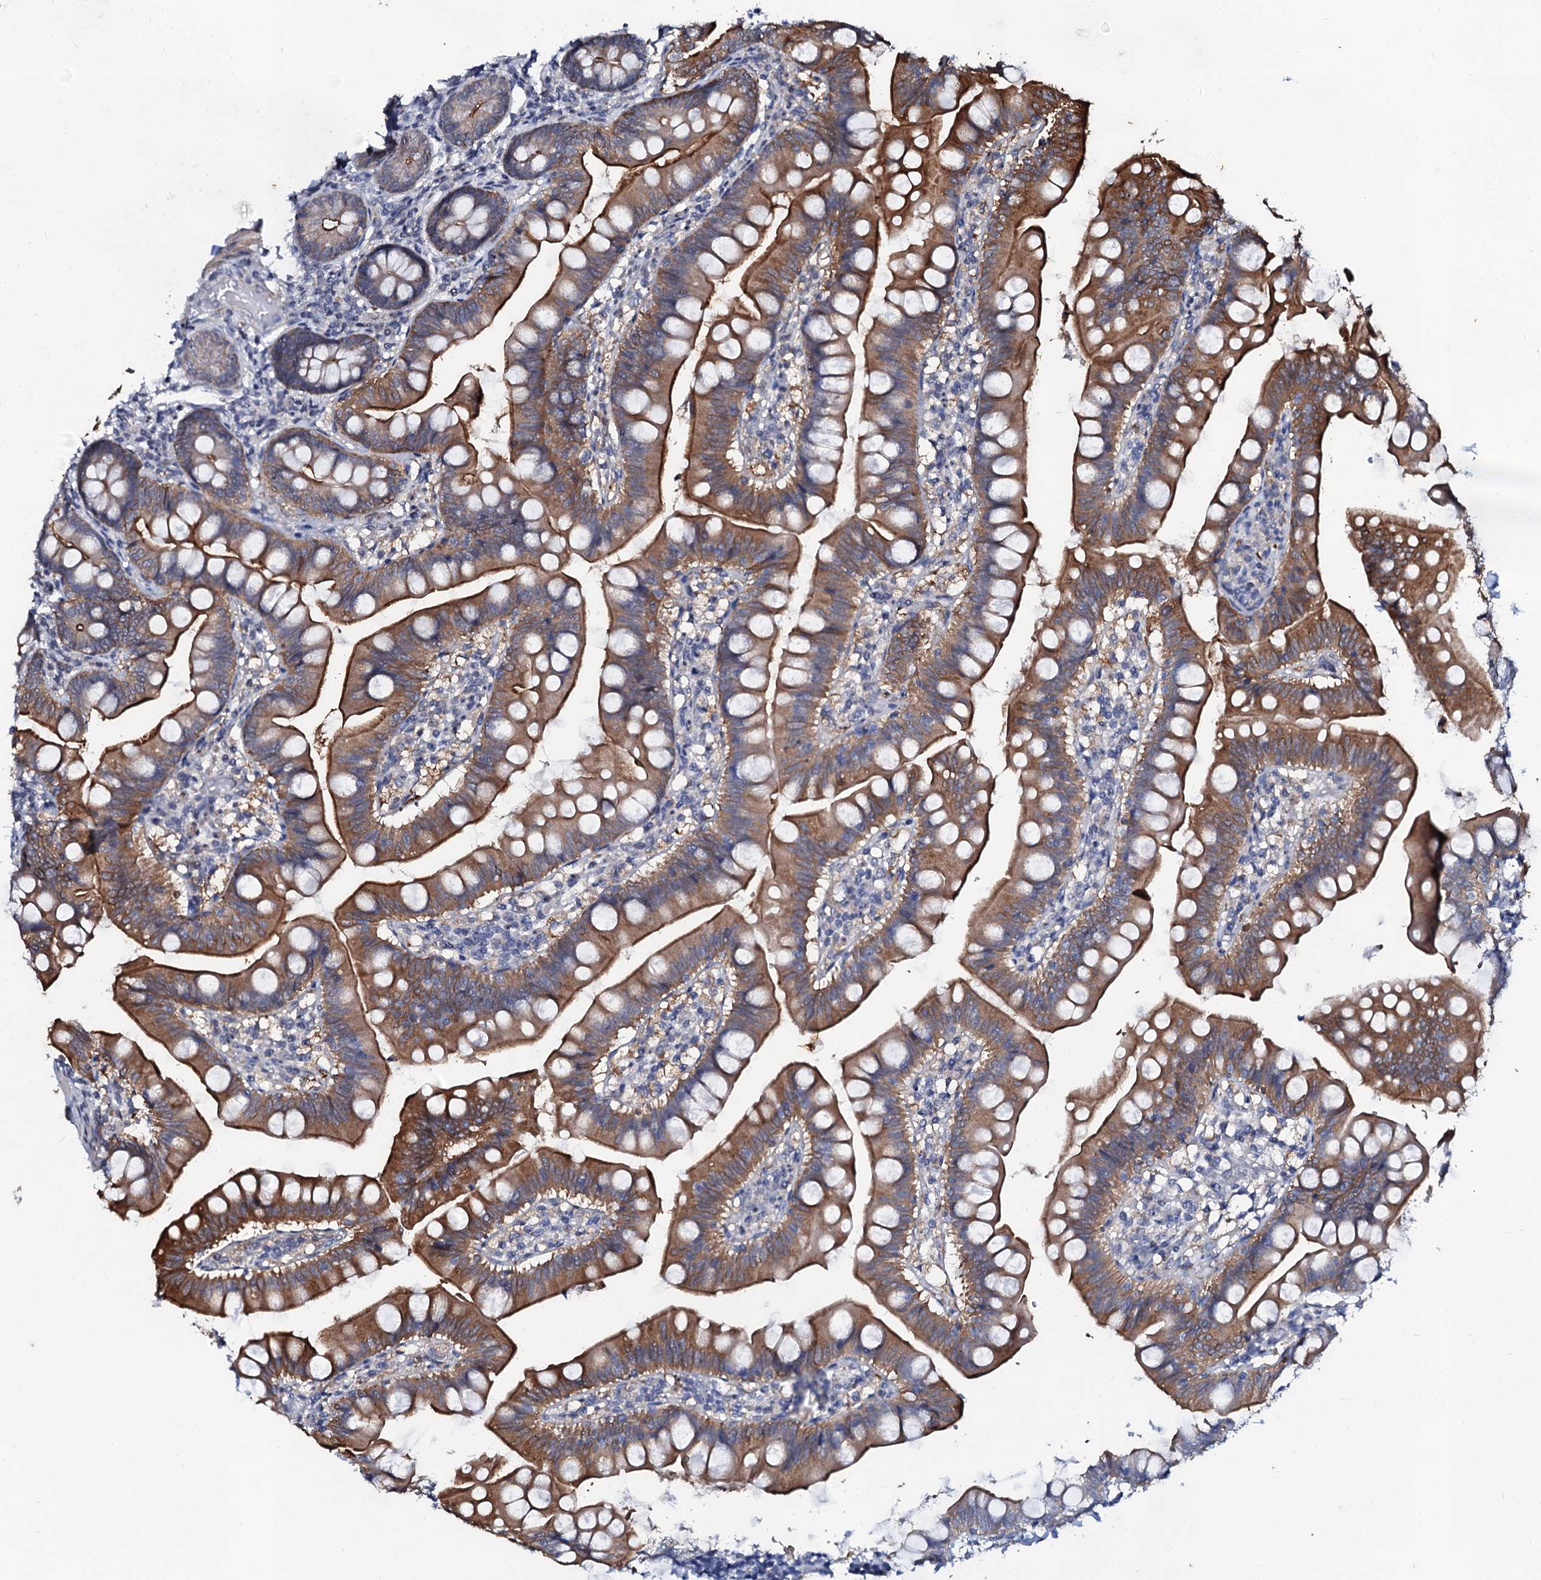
{"staining": {"intensity": "moderate", "quantity": ">75%", "location": "cytoplasmic/membranous"}, "tissue": "small intestine", "cell_type": "Glandular cells", "image_type": "normal", "snomed": [{"axis": "morphology", "description": "Normal tissue, NOS"}, {"axis": "topography", "description": "Small intestine"}], "caption": "Protein expression analysis of normal human small intestine reveals moderate cytoplasmic/membranous staining in approximately >75% of glandular cells.", "gene": "GPR176", "patient": {"sex": "male", "age": 7}}